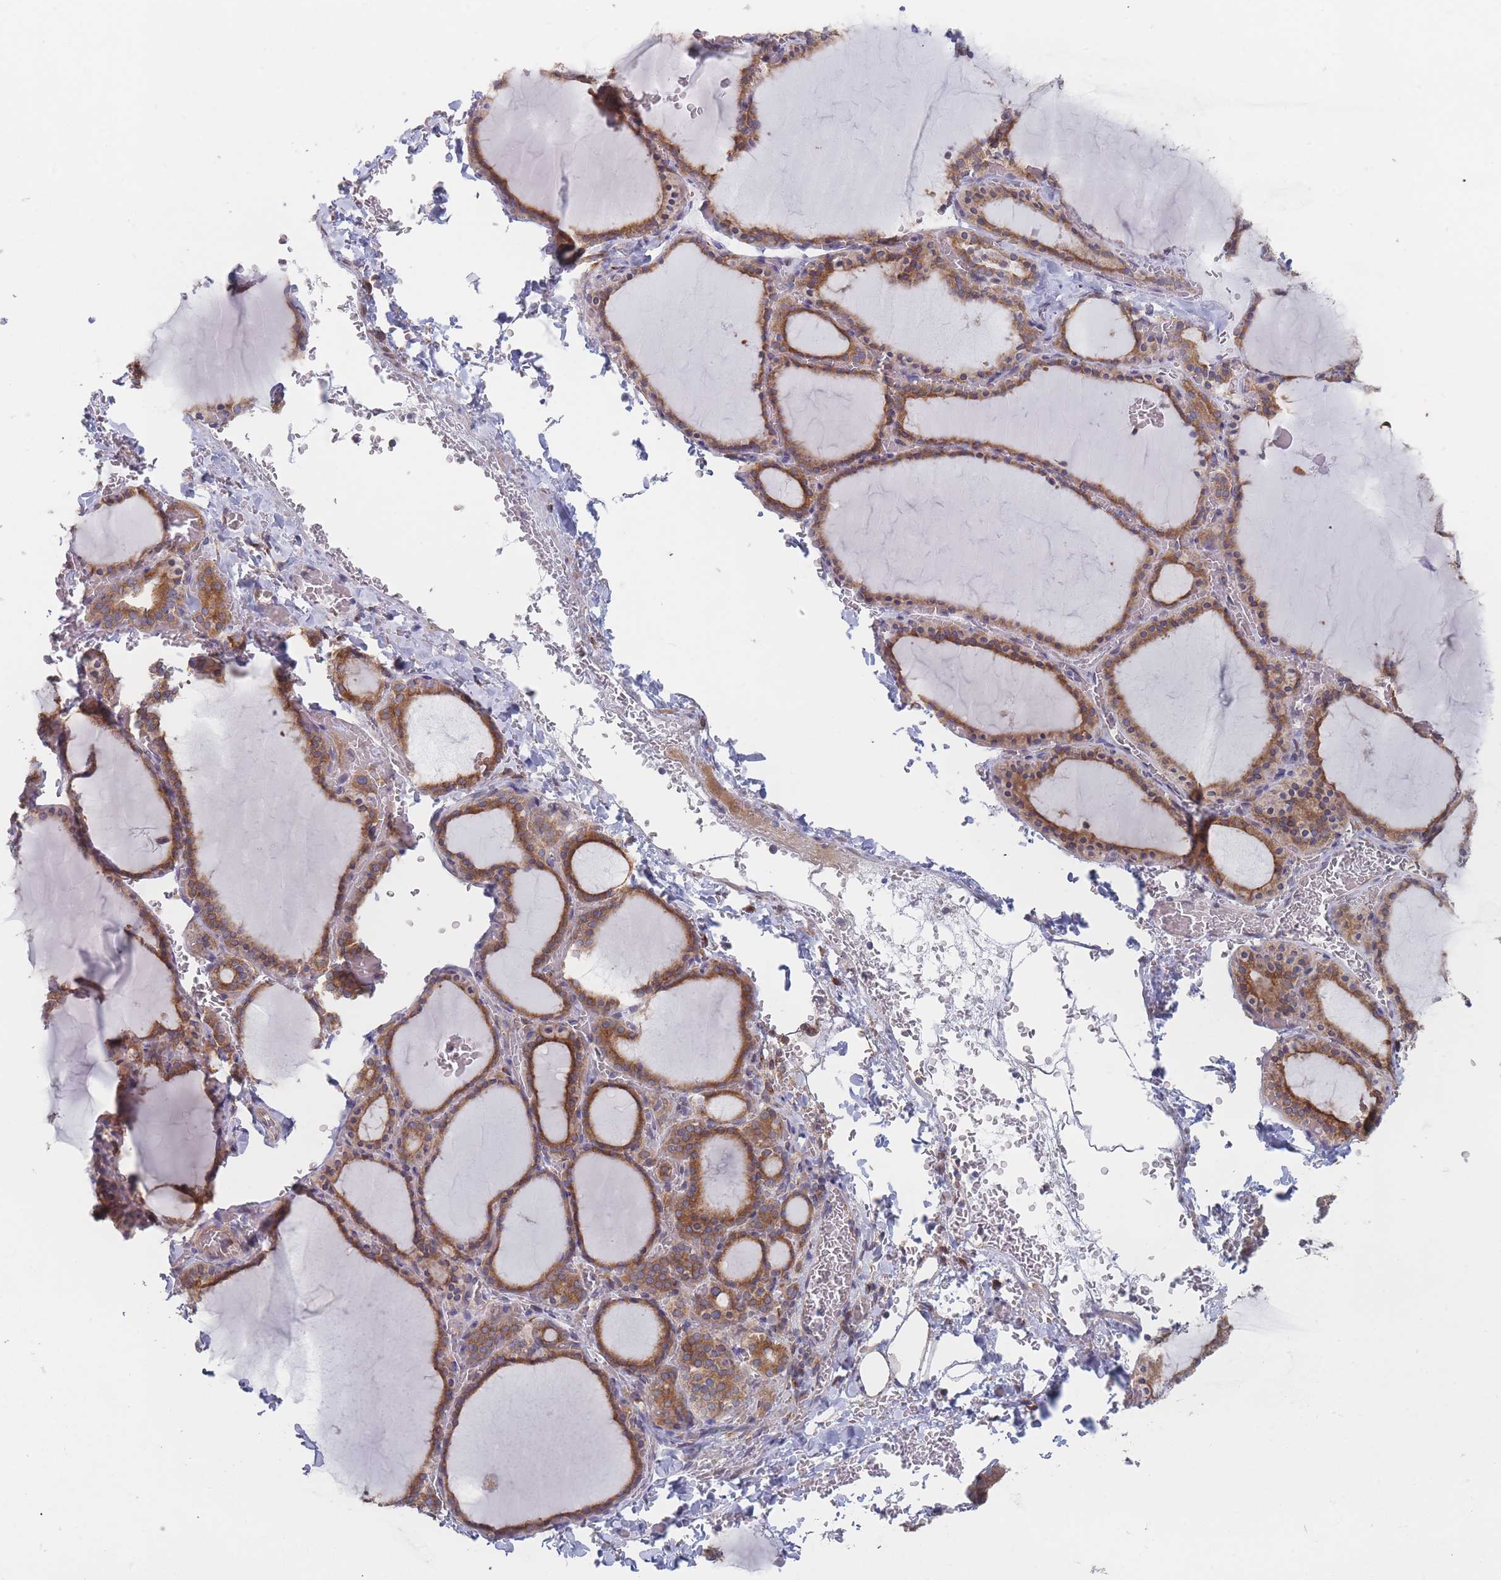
{"staining": {"intensity": "strong", "quantity": ">75%", "location": "cytoplasmic/membranous"}, "tissue": "thyroid gland", "cell_type": "Glandular cells", "image_type": "normal", "snomed": [{"axis": "morphology", "description": "Normal tissue, NOS"}, {"axis": "topography", "description": "Thyroid gland"}], "caption": "High-magnification brightfield microscopy of unremarkable thyroid gland stained with DAB (3,3'-diaminobenzidine) (brown) and counterstained with hematoxylin (blue). glandular cells exhibit strong cytoplasmic/membranous positivity is identified in approximately>75% of cells. The protein of interest is shown in brown color, while the nuclei are stained blue.", "gene": "KDSR", "patient": {"sex": "female", "age": 39}}